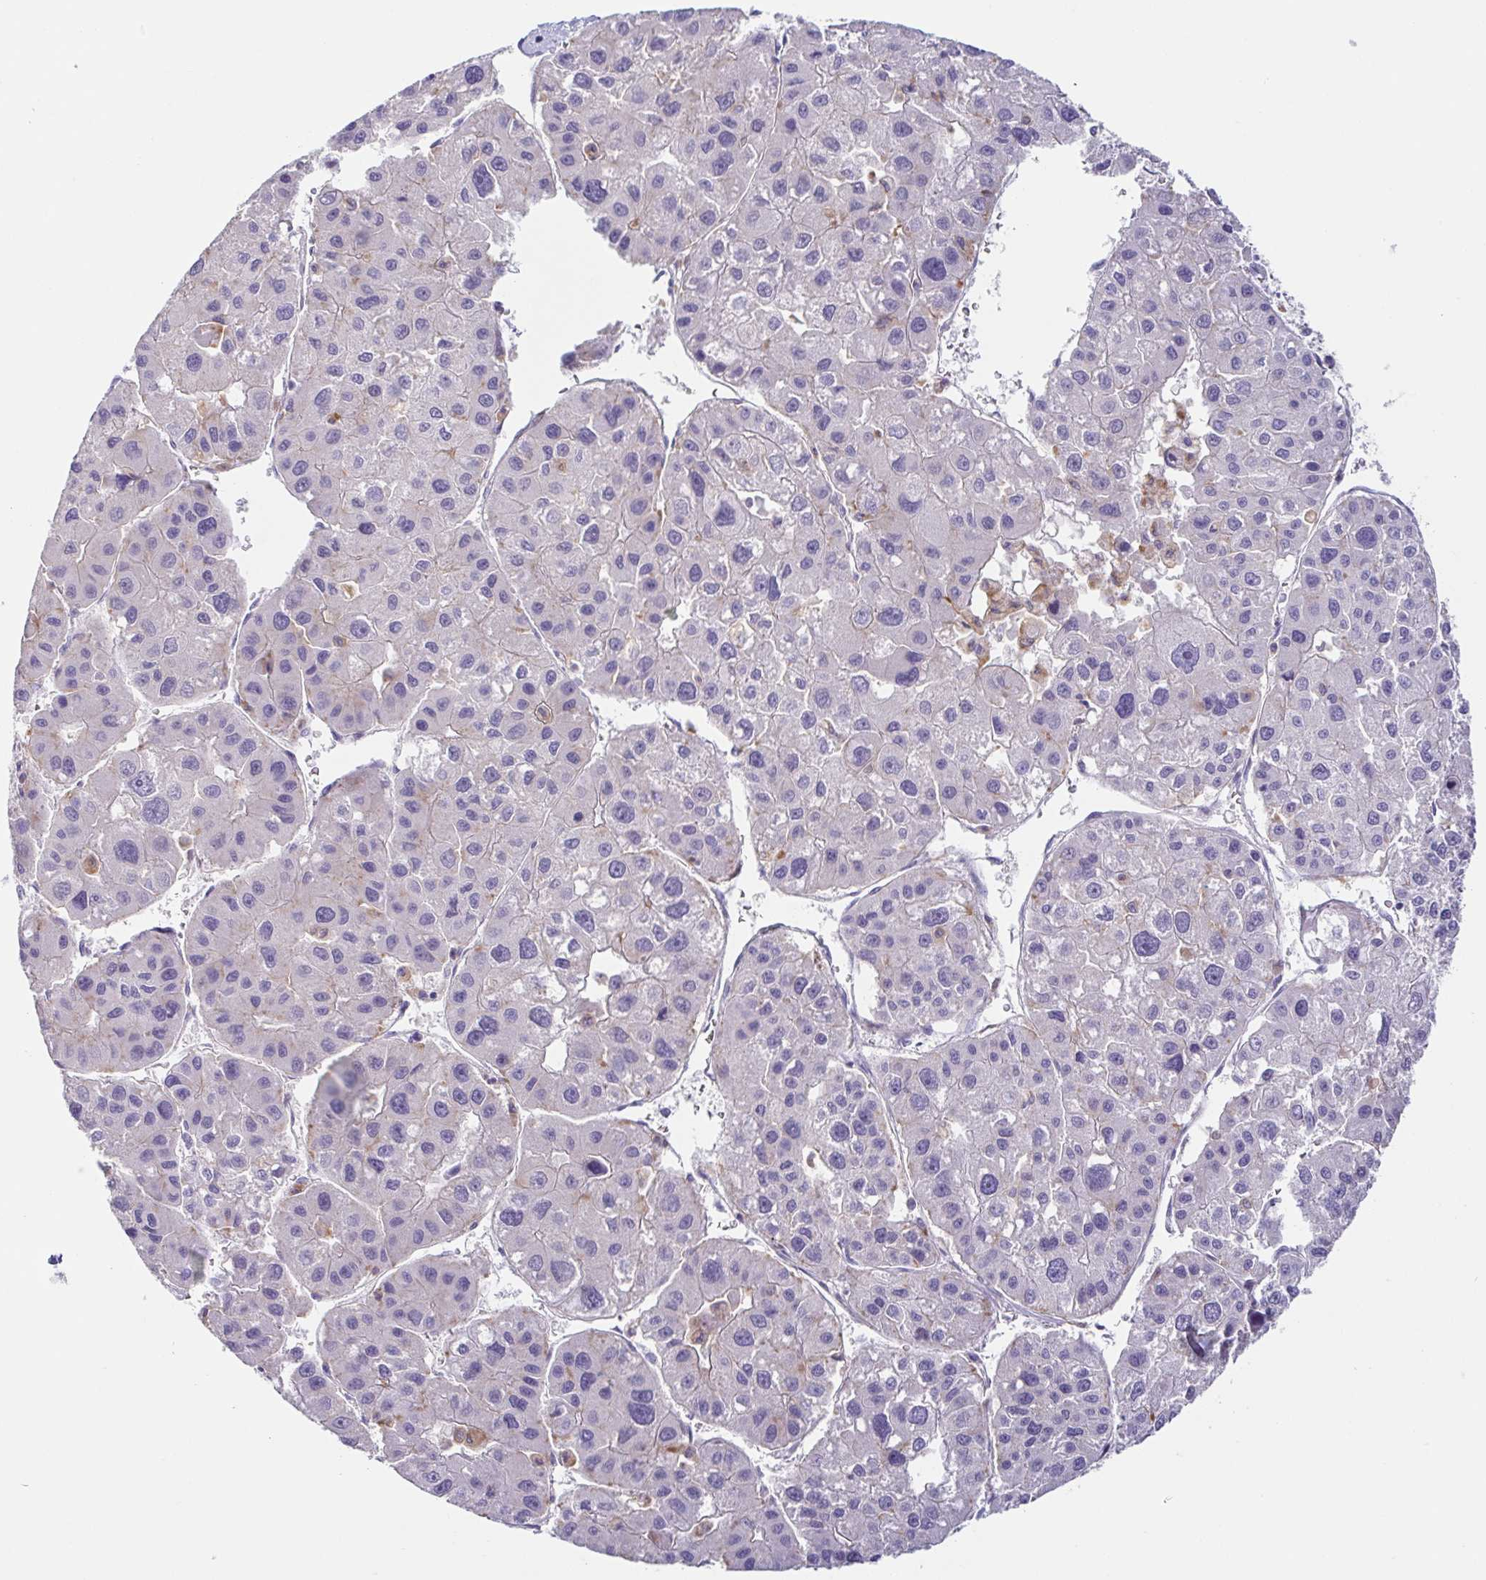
{"staining": {"intensity": "negative", "quantity": "none", "location": "none"}, "tissue": "liver cancer", "cell_type": "Tumor cells", "image_type": "cancer", "snomed": [{"axis": "morphology", "description": "Carcinoma, Hepatocellular, NOS"}, {"axis": "topography", "description": "Liver"}], "caption": "An immunohistochemistry micrograph of liver cancer is shown. There is no staining in tumor cells of liver cancer. Brightfield microscopy of IHC stained with DAB (brown) and hematoxylin (blue), captured at high magnification.", "gene": "ATP6V1G2", "patient": {"sex": "male", "age": 73}}